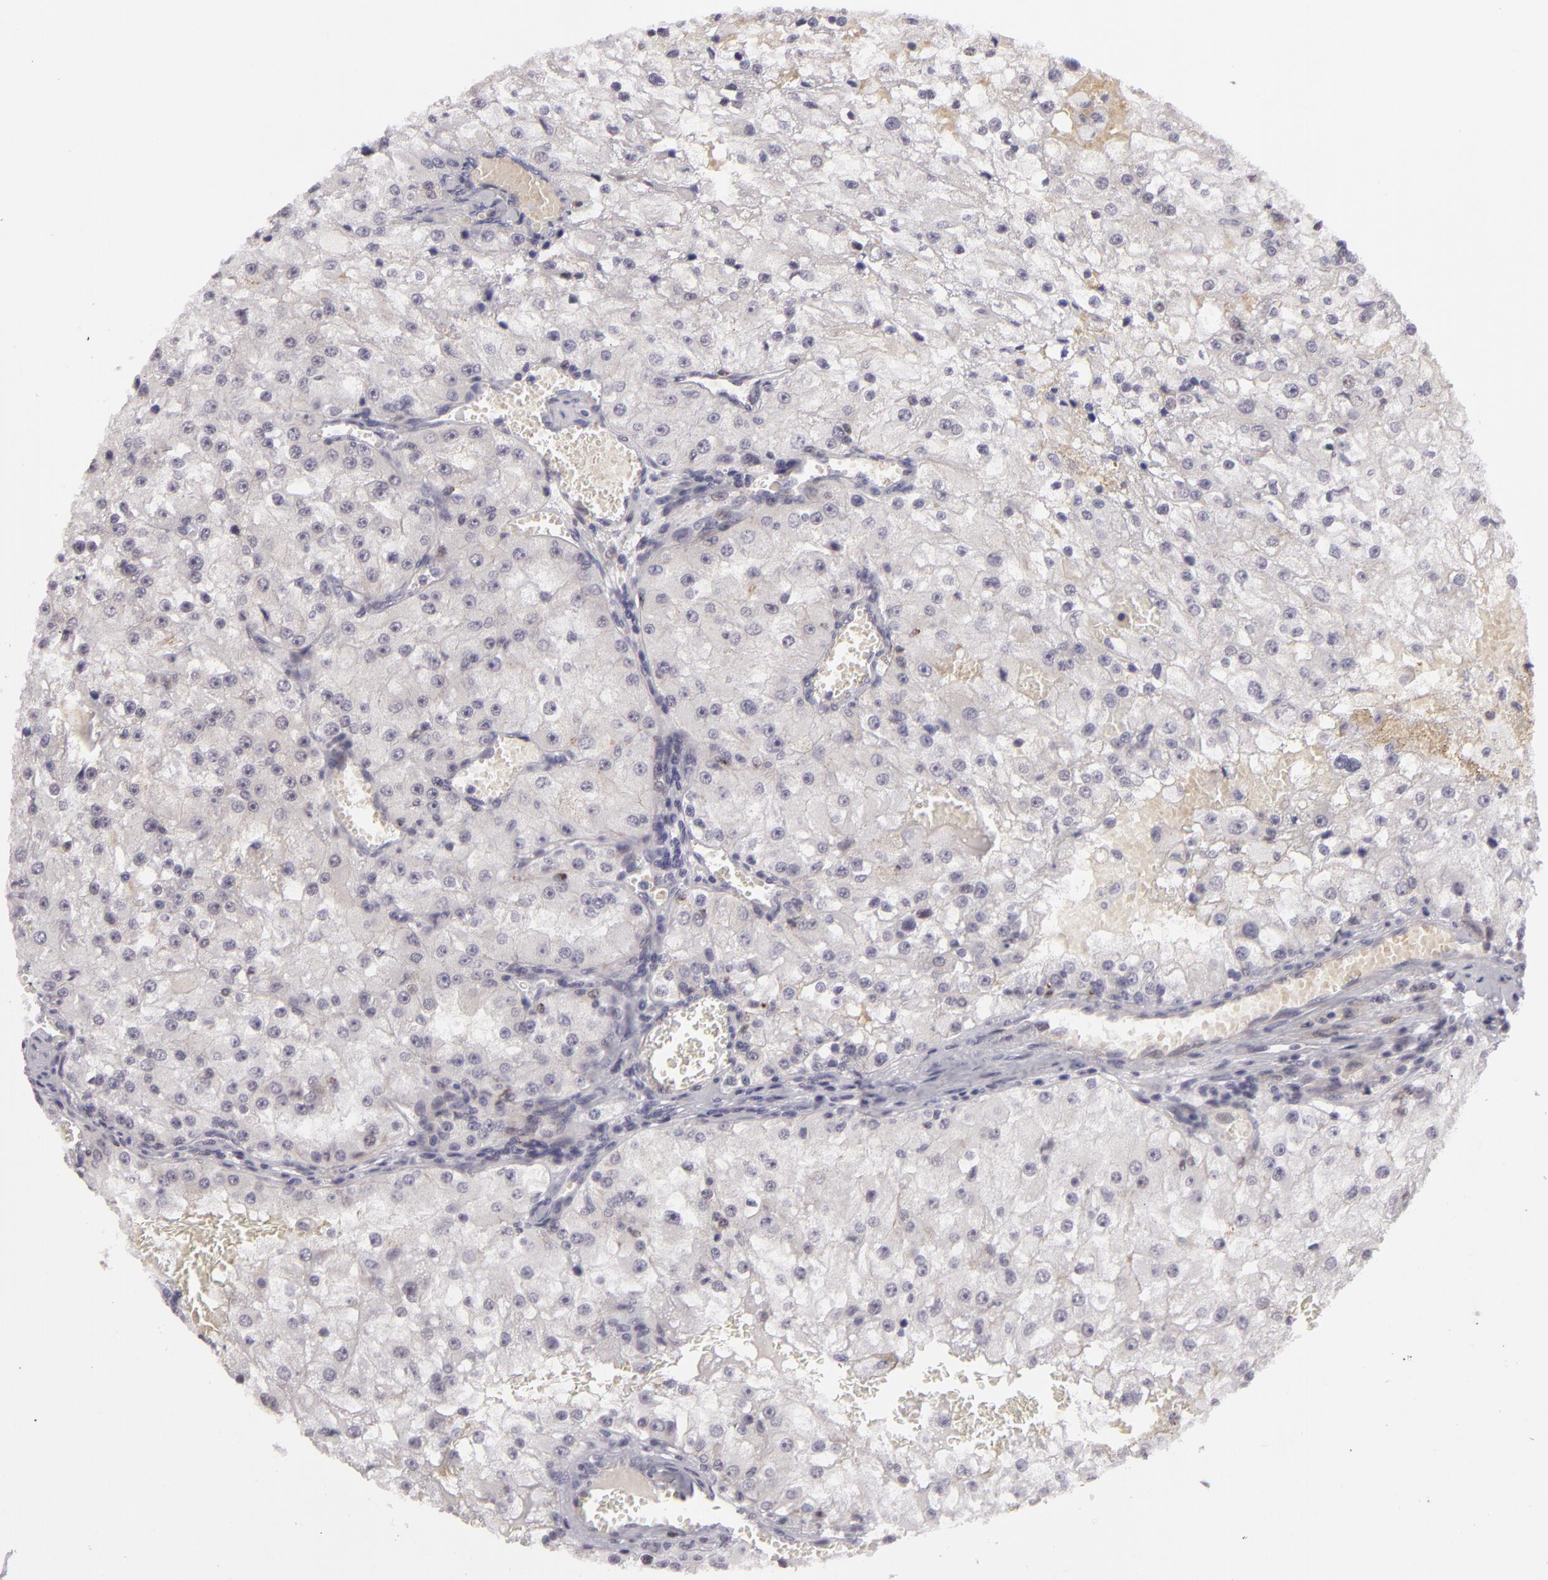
{"staining": {"intensity": "negative", "quantity": "none", "location": "none"}, "tissue": "renal cancer", "cell_type": "Tumor cells", "image_type": "cancer", "snomed": [{"axis": "morphology", "description": "Adenocarcinoma, NOS"}, {"axis": "topography", "description": "Kidney"}], "caption": "Immunohistochemistry micrograph of neoplastic tissue: renal cancer (adenocarcinoma) stained with DAB demonstrates no significant protein expression in tumor cells.", "gene": "CTNNB1", "patient": {"sex": "female", "age": 74}}